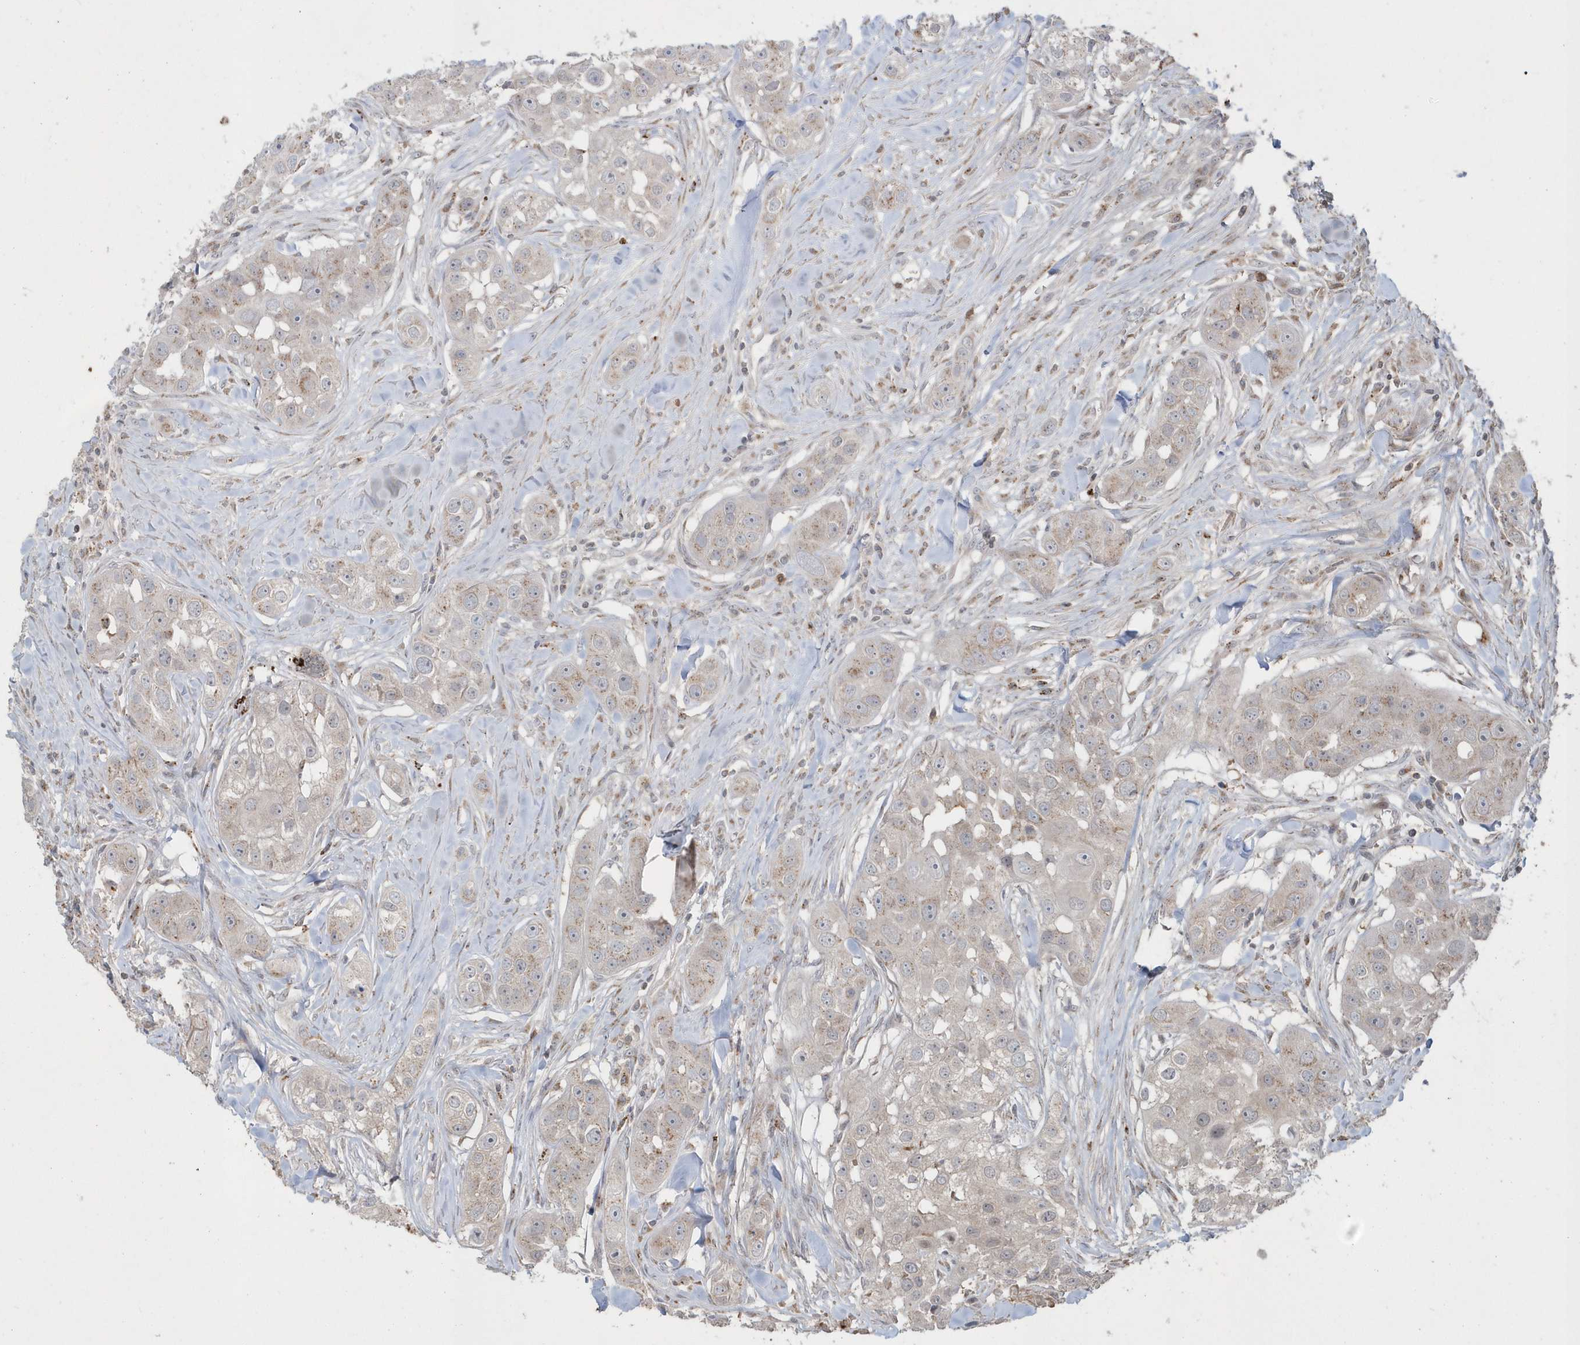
{"staining": {"intensity": "weak", "quantity": "<25%", "location": "cytoplasmic/membranous"}, "tissue": "head and neck cancer", "cell_type": "Tumor cells", "image_type": "cancer", "snomed": [{"axis": "morphology", "description": "Normal tissue, NOS"}, {"axis": "morphology", "description": "Squamous cell carcinoma, NOS"}, {"axis": "topography", "description": "Skeletal muscle"}, {"axis": "topography", "description": "Head-Neck"}], "caption": "Human head and neck squamous cell carcinoma stained for a protein using immunohistochemistry exhibits no expression in tumor cells.", "gene": "GEMIN6", "patient": {"sex": "male", "age": 51}}